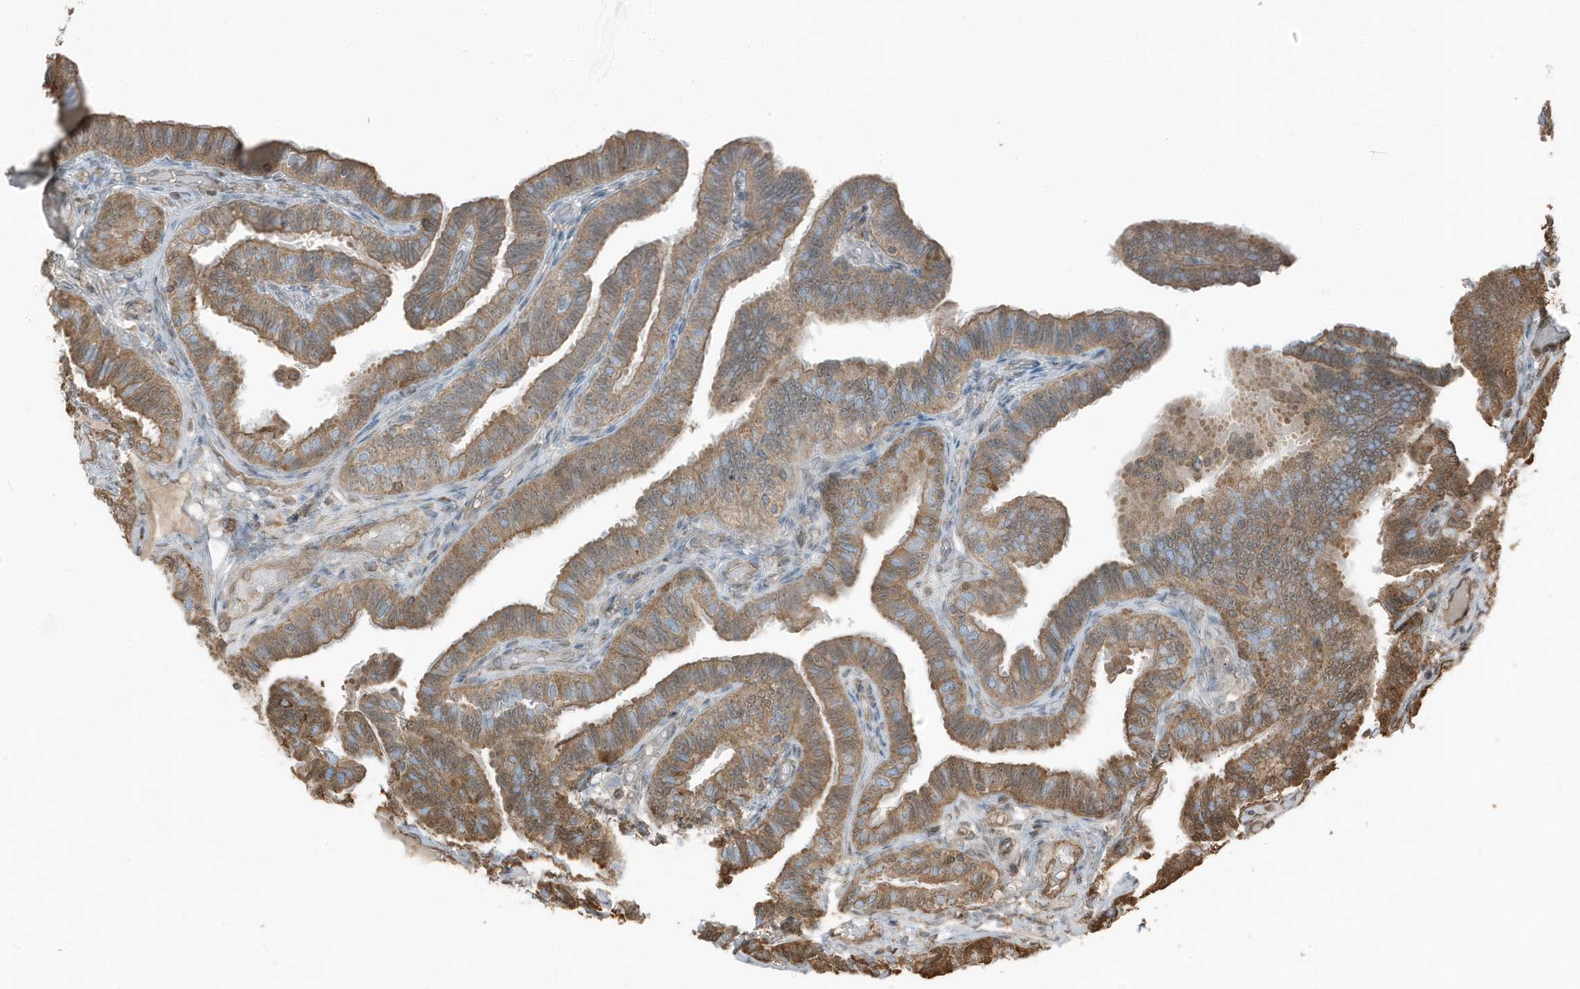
{"staining": {"intensity": "moderate", "quantity": ">75%", "location": "cytoplasmic/membranous"}, "tissue": "fallopian tube", "cell_type": "Glandular cells", "image_type": "normal", "snomed": [{"axis": "morphology", "description": "Normal tissue, NOS"}, {"axis": "topography", "description": "Fallopian tube"}], "caption": "Immunohistochemical staining of normal fallopian tube shows moderate cytoplasmic/membranous protein expression in about >75% of glandular cells.", "gene": "AZI2", "patient": {"sex": "female", "age": 39}}